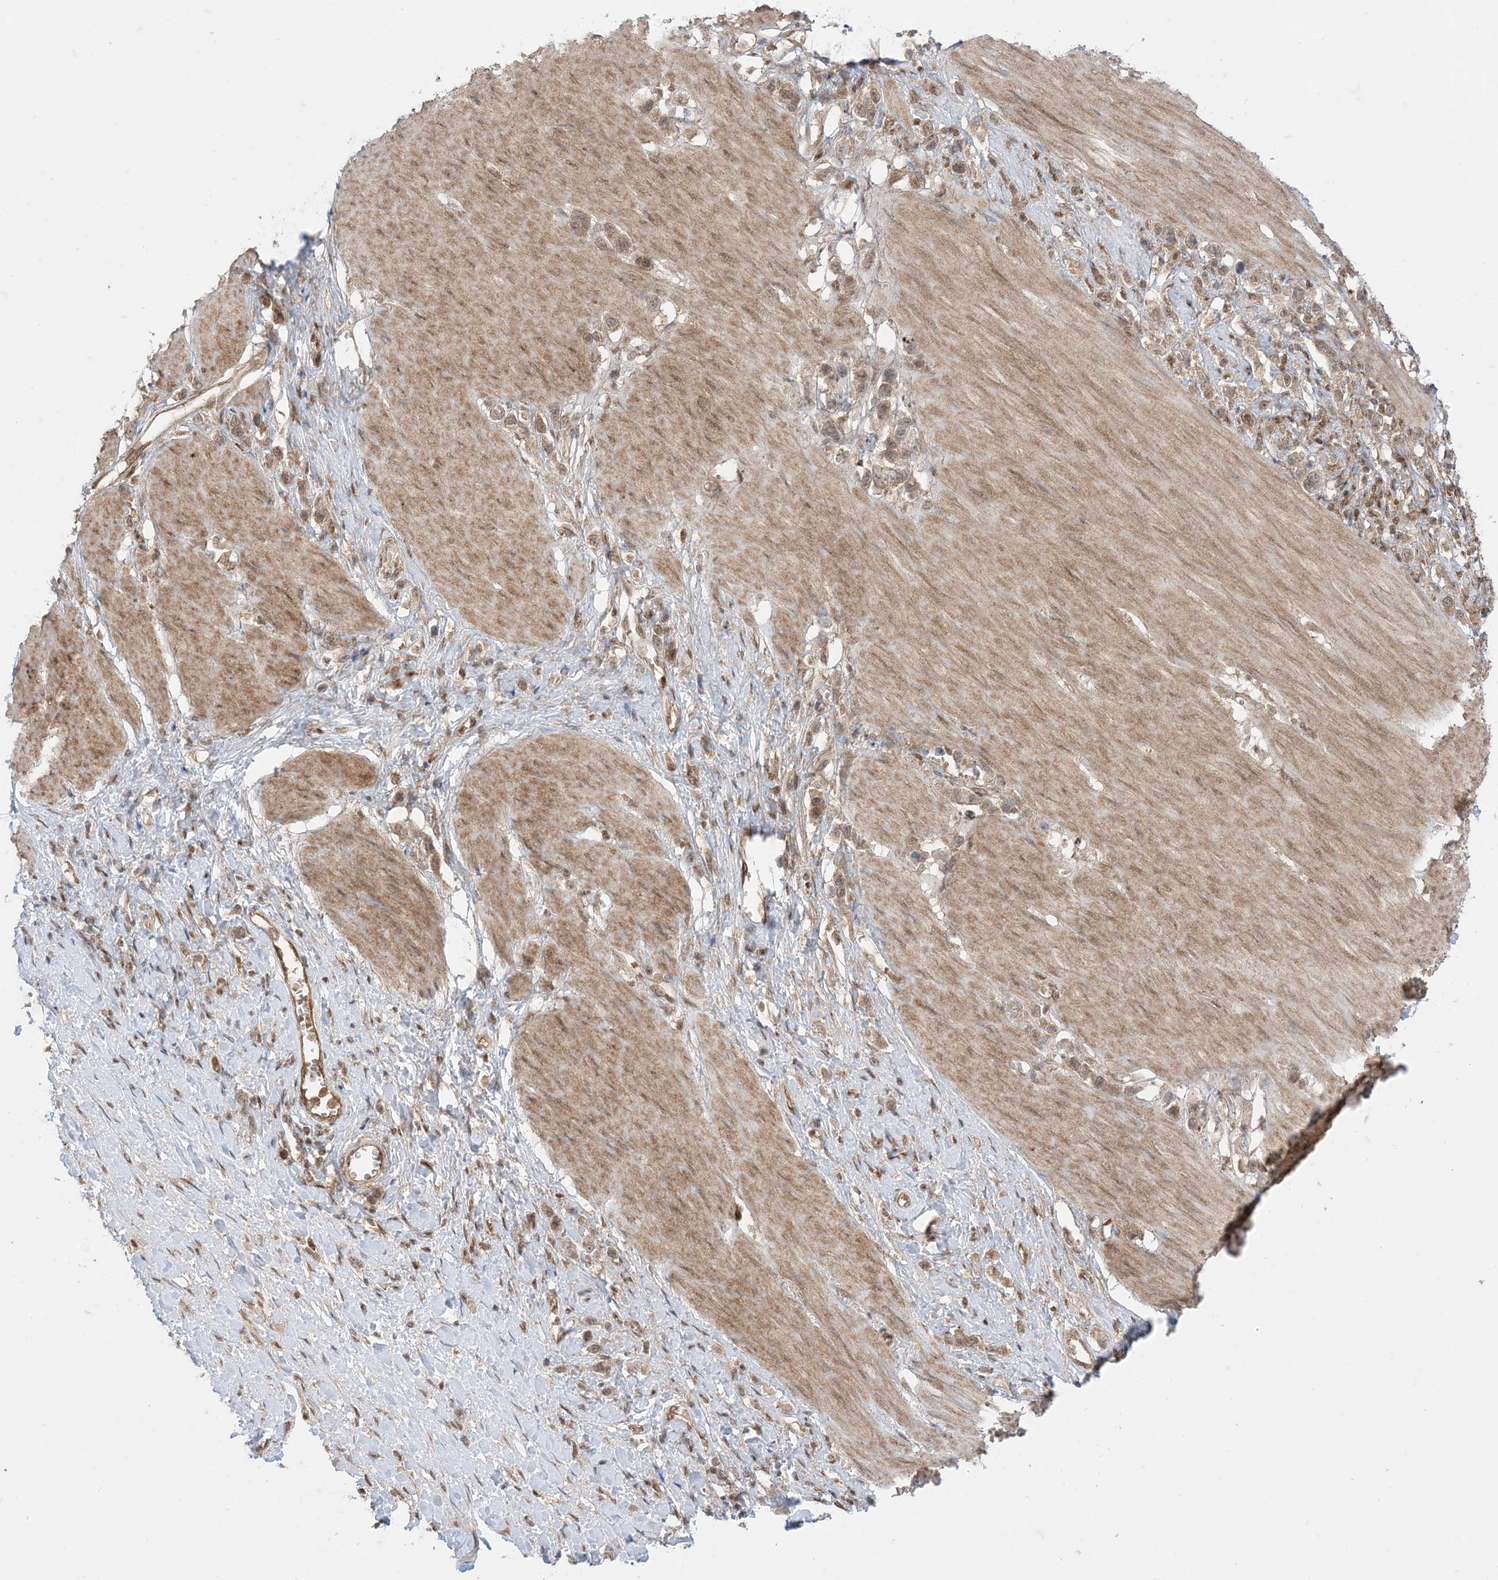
{"staining": {"intensity": "weak", "quantity": ">75%", "location": "cytoplasmic/membranous"}, "tissue": "stomach cancer", "cell_type": "Tumor cells", "image_type": "cancer", "snomed": [{"axis": "morphology", "description": "Adenocarcinoma, NOS"}, {"axis": "topography", "description": "Stomach"}], "caption": "Approximately >75% of tumor cells in human stomach cancer reveal weak cytoplasmic/membranous protein staining as visualized by brown immunohistochemical staining.", "gene": "PTPA", "patient": {"sex": "female", "age": 65}}